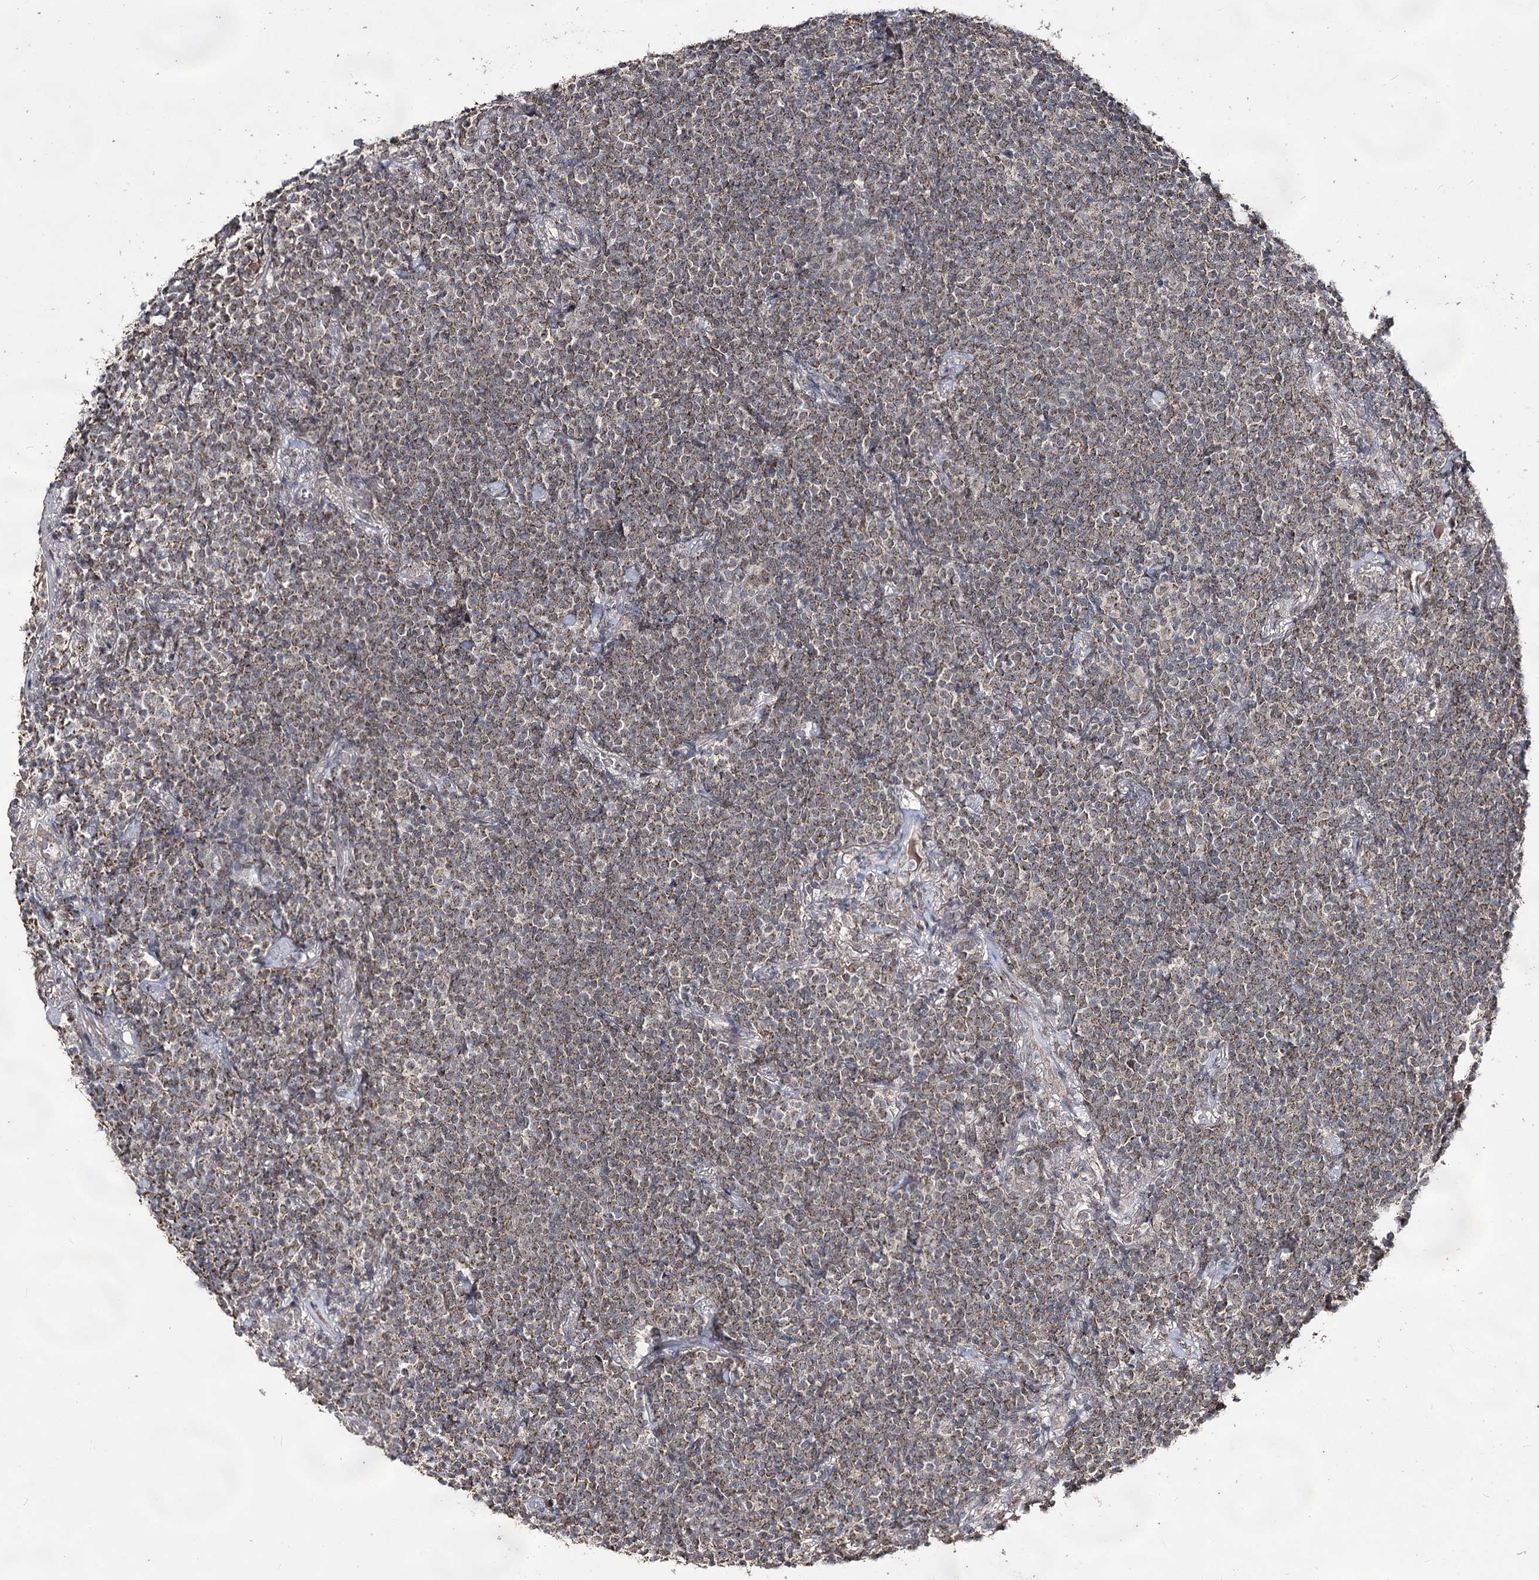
{"staining": {"intensity": "weak", "quantity": ">75%", "location": "cytoplasmic/membranous"}, "tissue": "lymphoma", "cell_type": "Tumor cells", "image_type": "cancer", "snomed": [{"axis": "morphology", "description": "Malignant lymphoma, non-Hodgkin's type, Low grade"}, {"axis": "topography", "description": "Lung"}], "caption": "Human low-grade malignant lymphoma, non-Hodgkin's type stained for a protein (brown) displays weak cytoplasmic/membranous positive expression in approximately >75% of tumor cells.", "gene": "ACTR6", "patient": {"sex": "female", "age": 71}}